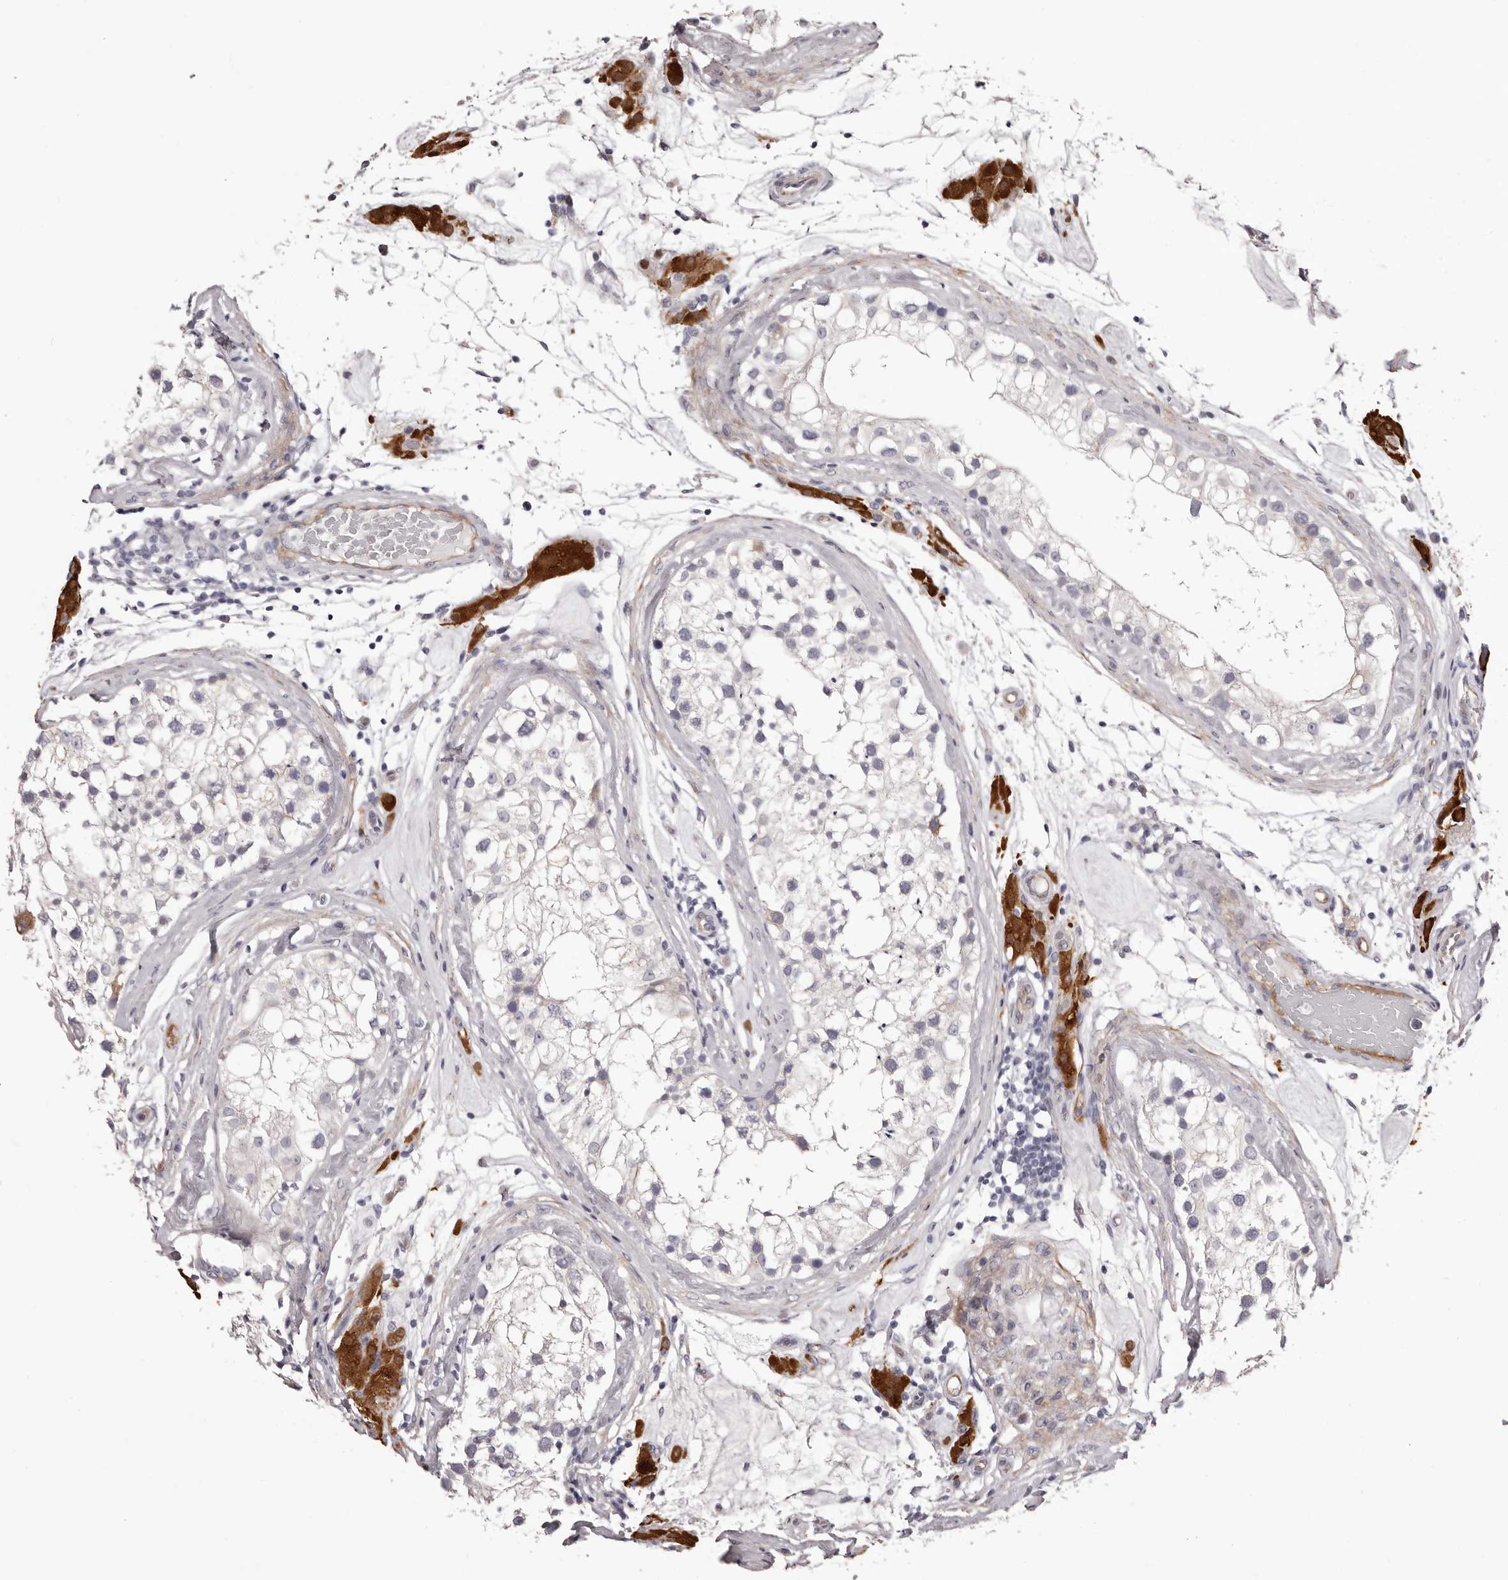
{"staining": {"intensity": "negative", "quantity": "none", "location": "none"}, "tissue": "testis", "cell_type": "Cells in seminiferous ducts", "image_type": "normal", "snomed": [{"axis": "morphology", "description": "Normal tissue, NOS"}, {"axis": "topography", "description": "Testis"}], "caption": "High magnification brightfield microscopy of normal testis stained with DAB (brown) and counterstained with hematoxylin (blue): cells in seminiferous ducts show no significant positivity. (Stains: DAB IHC with hematoxylin counter stain, Microscopy: brightfield microscopy at high magnification).", "gene": "PEG10", "patient": {"sex": "male", "age": 46}}